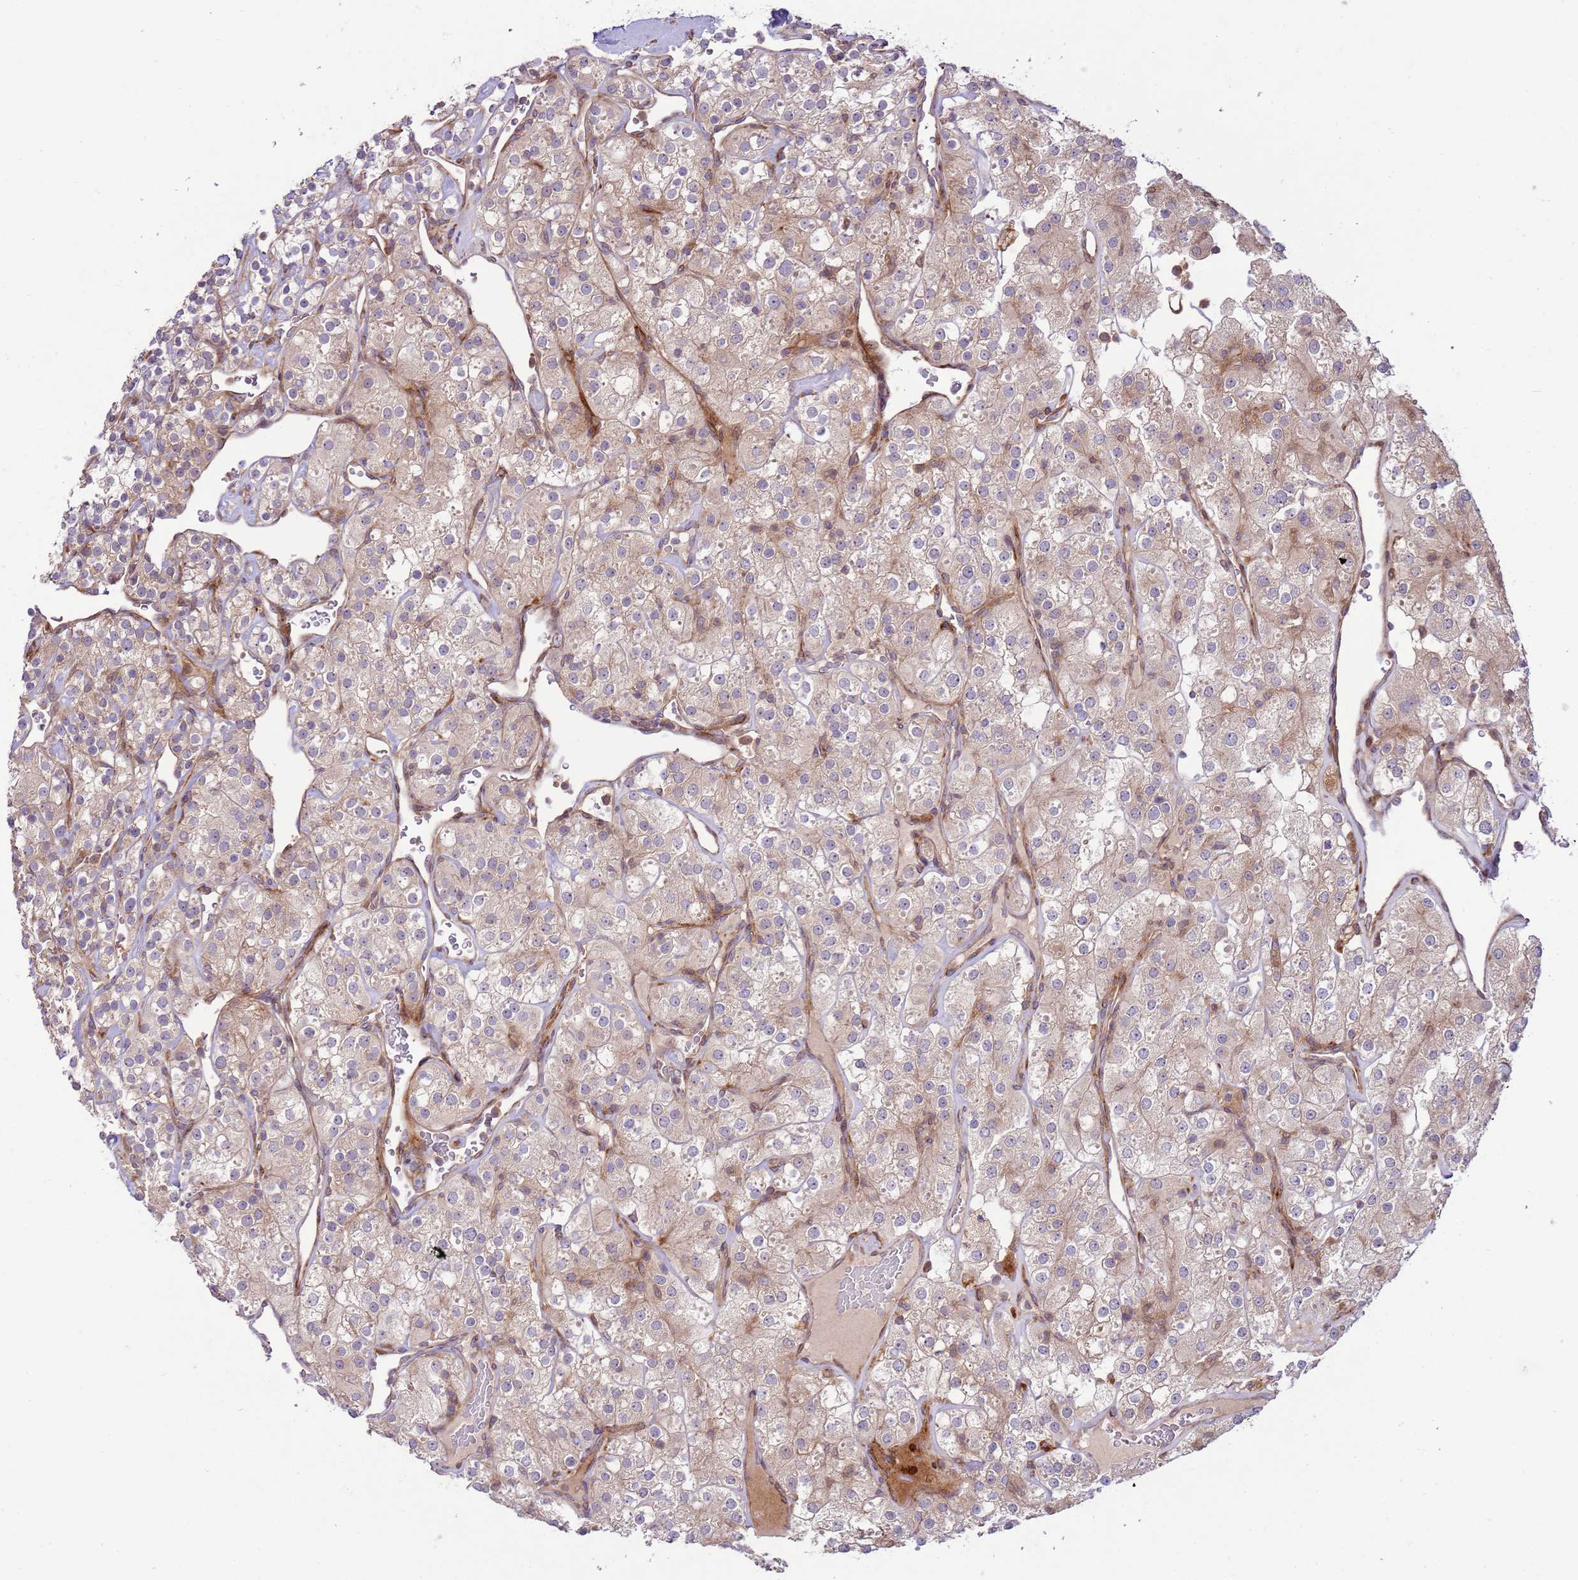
{"staining": {"intensity": "weak", "quantity": "25%-75%", "location": "cytoplasmic/membranous"}, "tissue": "renal cancer", "cell_type": "Tumor cells", "image_type": "cancer", "snomed": [{"axis": "morphology", "description": "Adenocarcinoma, NOS"}, {"axis": "topography", "description": "Kidney"}], "caption": "Tumor cells display weak cytoplasmic/membranous positivity in approximately 25%-75% of cells in renal cancer (adenocarcinoma).", "gene": "ZNF624", "patient": {"sex": "male", "age": 77}}